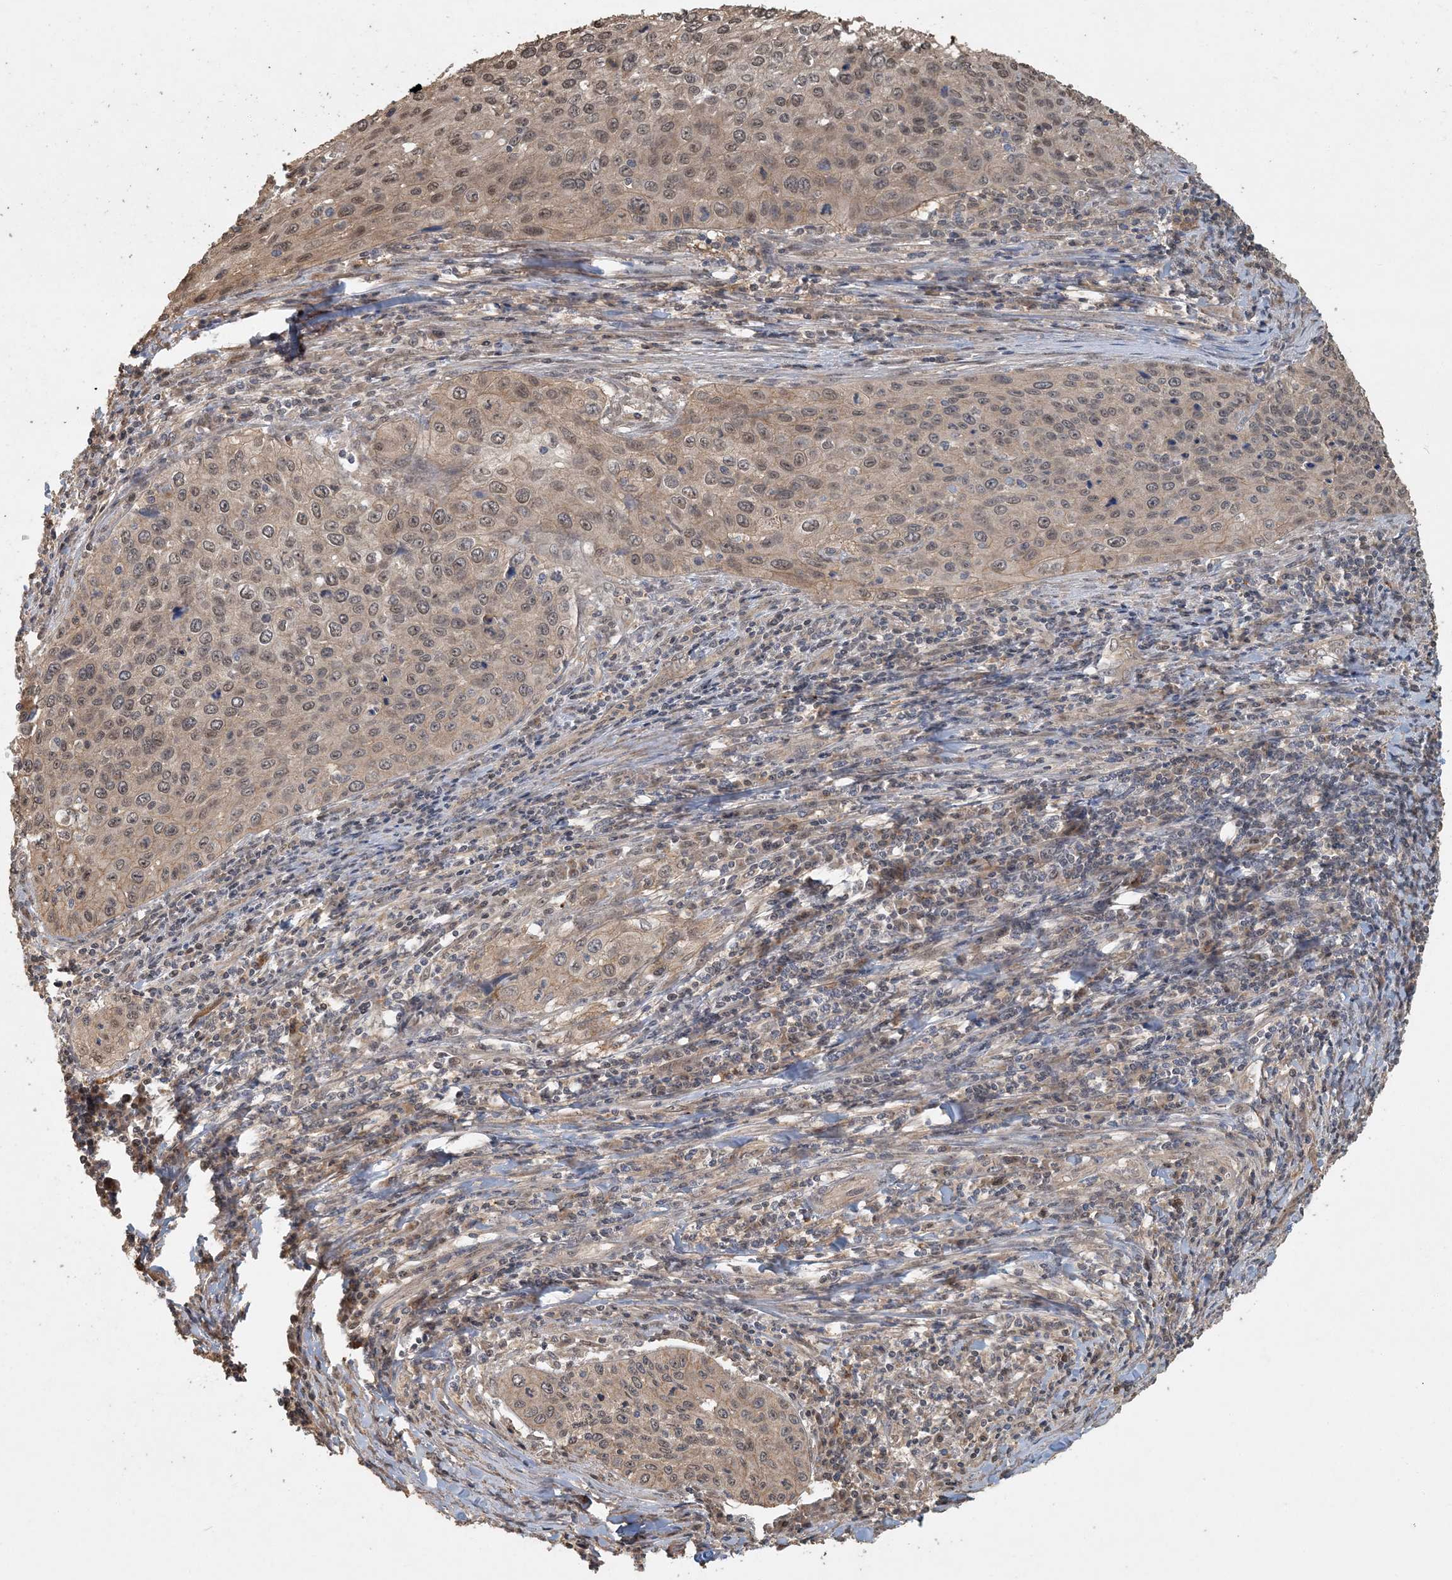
{"staining": {"intensity": "weak", "quantity": ">75%", "location": "cytoplasmic/membranous"}, "tissue": "cervical cancer", "cell_type": "Tumor cells", "image_type": "cancer", "snomed": [{"axis": "morphology", "description": "Squamous cell carcinoma, NOS"}, {"axis": "topography", "description": "Cervix"}], "caption": "DAB (3,3'-diaminobenzidine) immunohistochemical staining of human cervical cancer (squamous cell carcinoma) shows weak cytoplasmic/membranous protein staining in about >75% of tumor cells. (brown staining indicates protein expression, while blue staining denotes nuclei).", "gene": "AK9", "patient": {"sex": "female", "age": 32}}